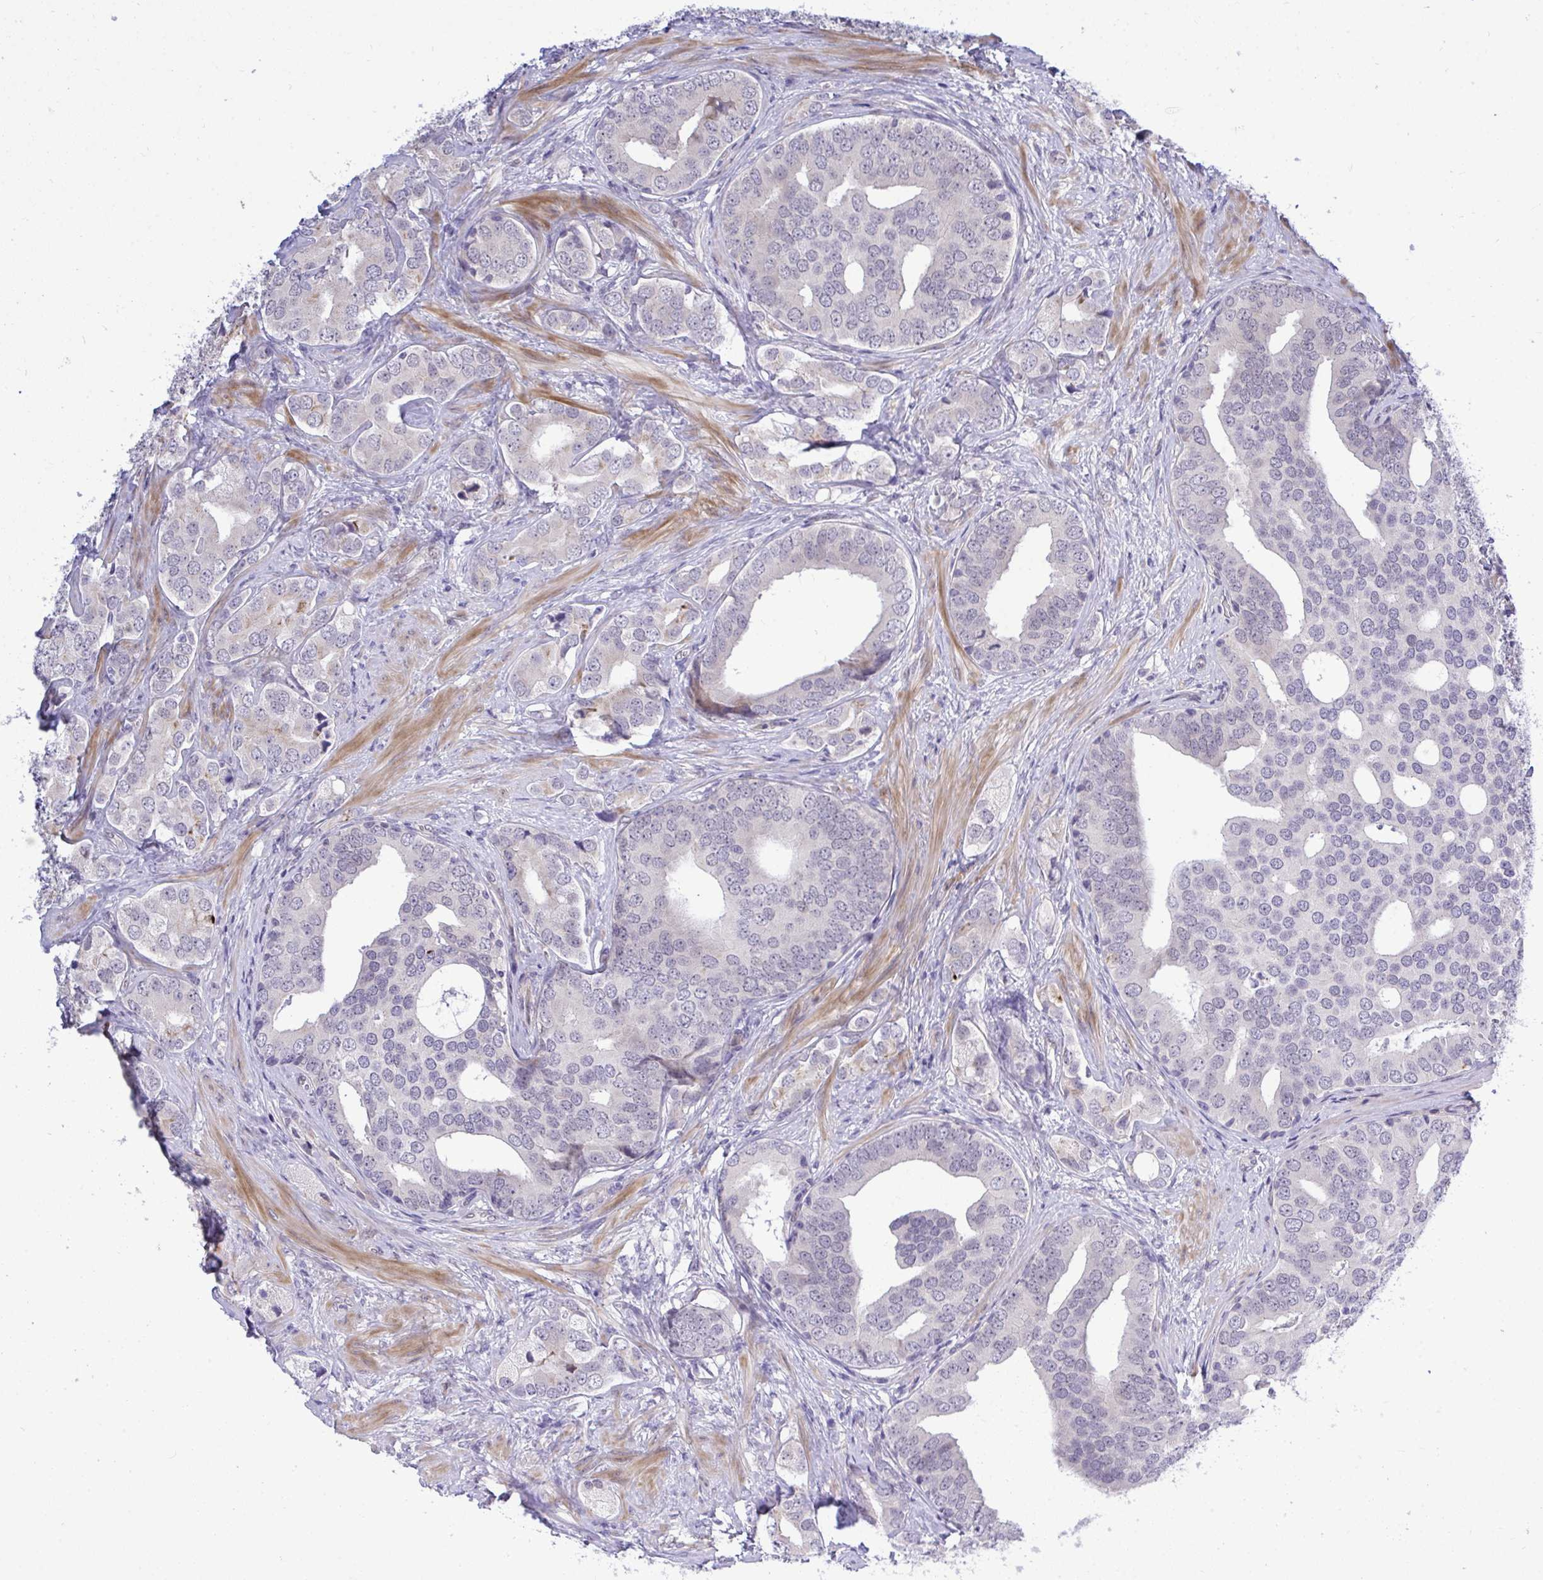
{"staining": {"intensity": "negative", "quantity": "none", "location": "none"}, "tissue": "prostate cancer", "cell_type": "Tumor cells", "image_type": "cancer", "snomed": [{"axis": "morphology", "description": "Adenocarcinoma, High grade"}, {"axis": "topography", "description": "Prostate"}], "caption": "High power microscopy histopathology image of an immunohistochemistry image of prostate cancer, revealing no significant staining in tumor cells. Brightfield microscopy of immunohistochemistry stained with DAB (3,3'-diaminobenzidine) (brown) and hematoxylin (blue), captured at high magnification.", "gene": "HMBOX1", "patient": {"sex": "male", "age": 62}}